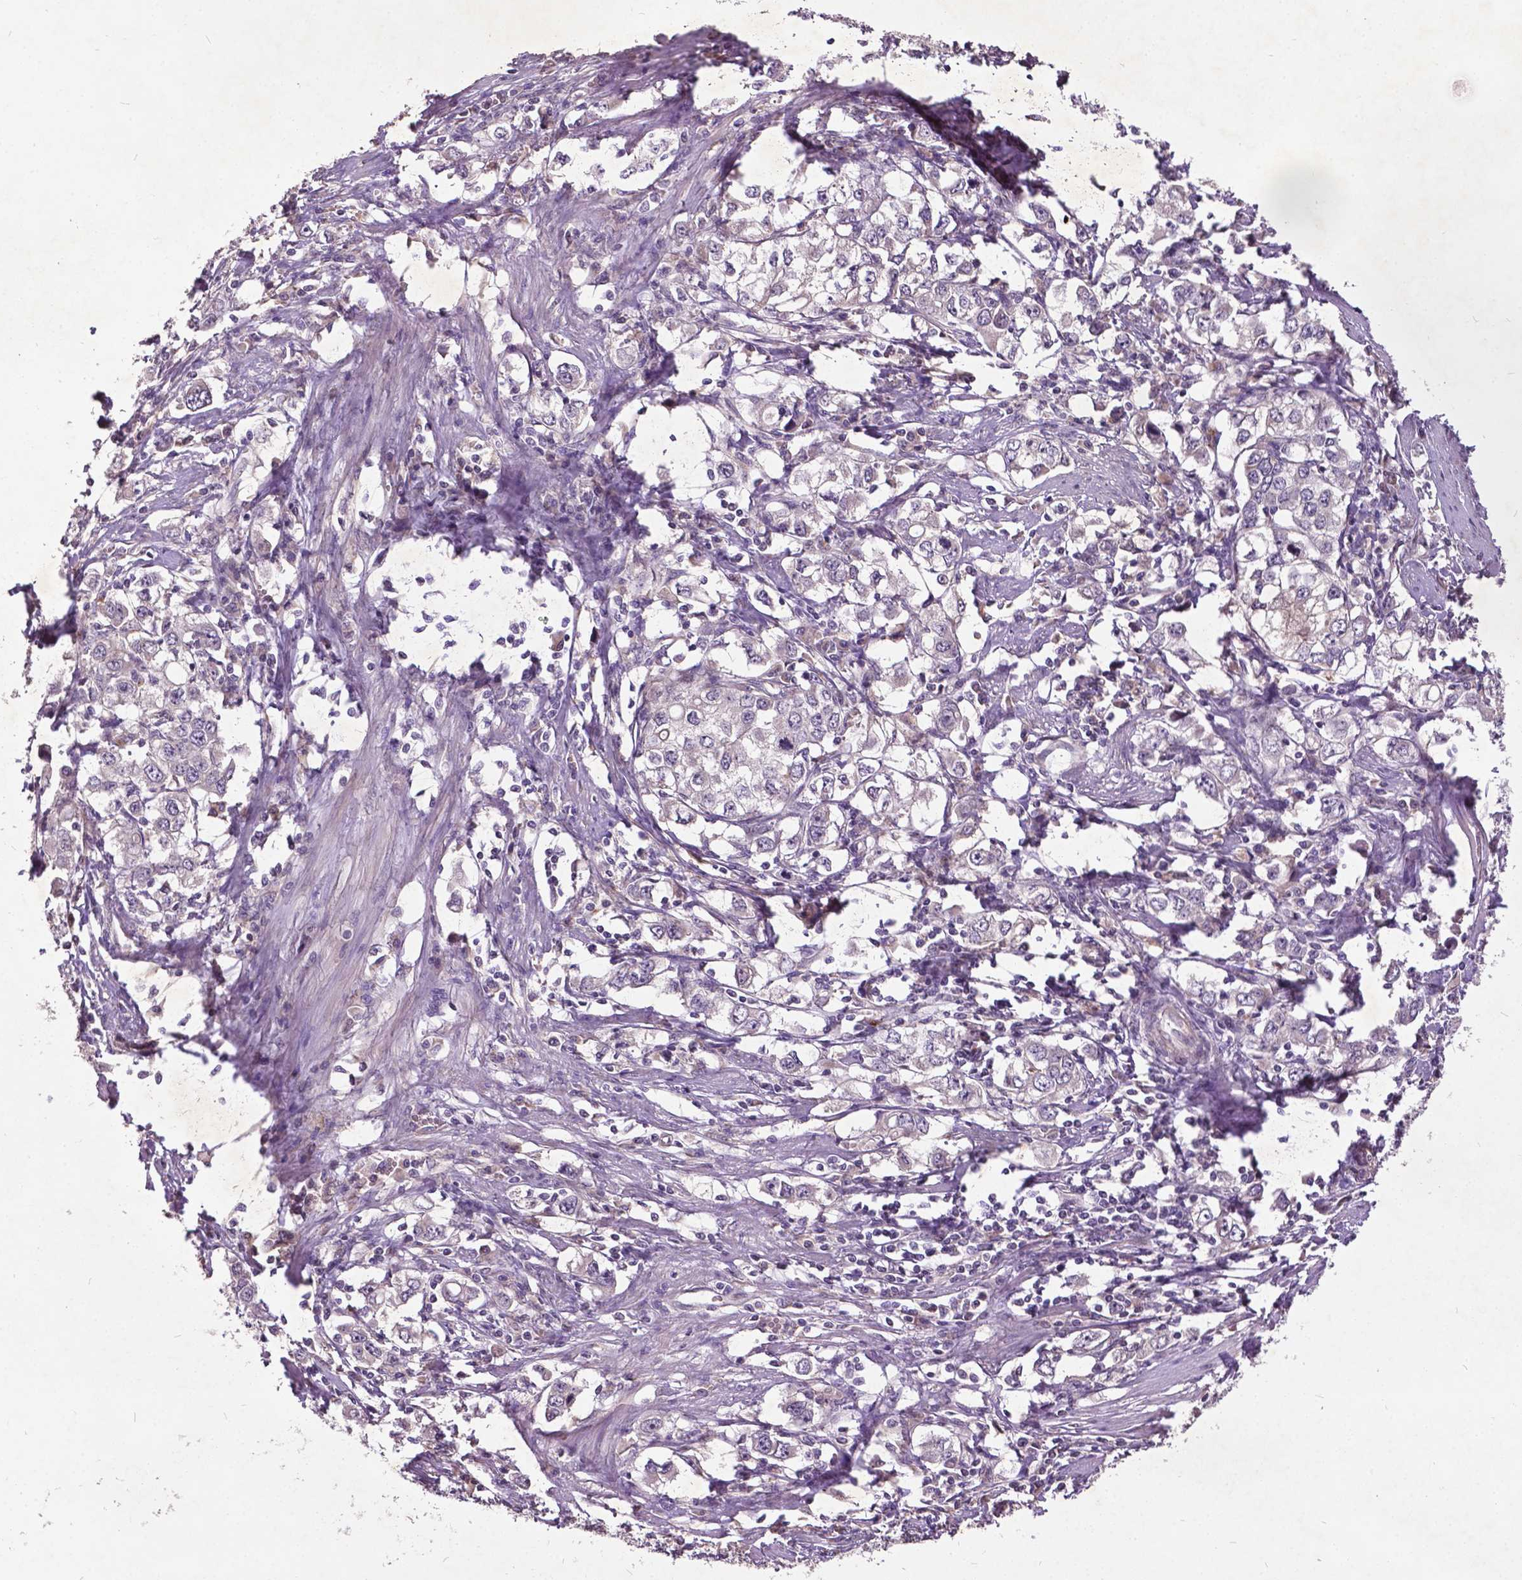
{"staining": {"intensity": "negative", "quantity": "none", "location": "none"}, "tissue": "stomach cancer", "cell_type": "Tumor cells", "image_type": "cancer", "snomed": [{"axis": "morphology", "description": "Adenocarcinoma, NOS"}, {"axis": "topography", "description": "Stomach, lower"}], "caption": "Protein analysis of stomach adenocarcinoma exhibits no significant expression in tumor cells.", "gene": "AP1S3", "patient": {"sex": "female", "age": 72}}